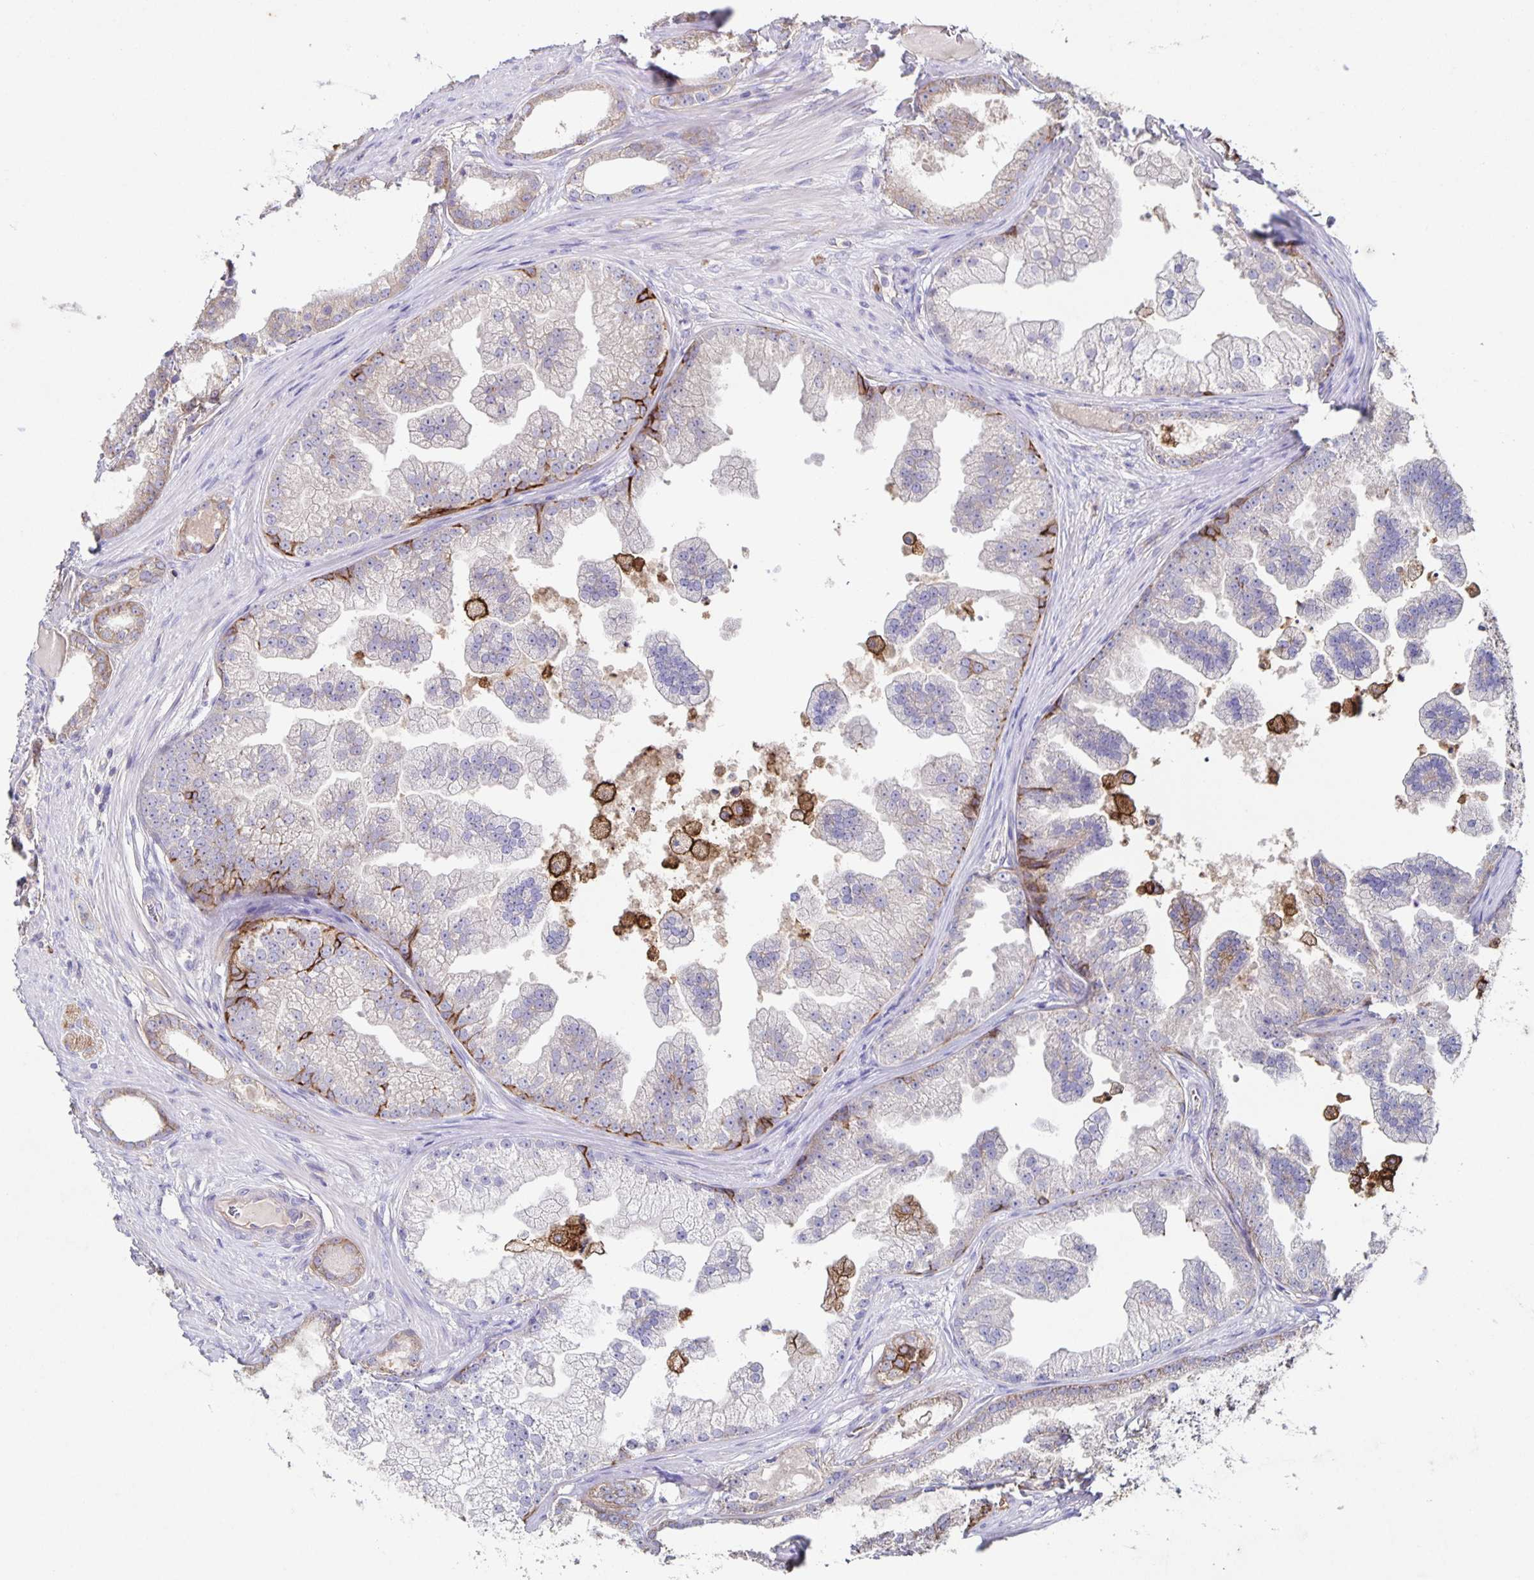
{"staining": {"intensity": "weak", "quantity": "<25%", "location": "cytoplasmic/membranous"}, "tissue": "prostate cancer", "cell_type": "Tumor cells", "image_type": "cancer", "snomed": [{"axis": "morphology", "description": "Adenocarcinoma, Low grade"}, {"axis": "topography", "description": "Prostate"}], "caption": "Human prostate cancer (low-grade adenocarcinoma) stained for a protein using immunohistochemistry (IHC) demonstrates no expression in tumor cells.", "gene": "ITGA2", "patient": {"sex": "male", "age": 65}}